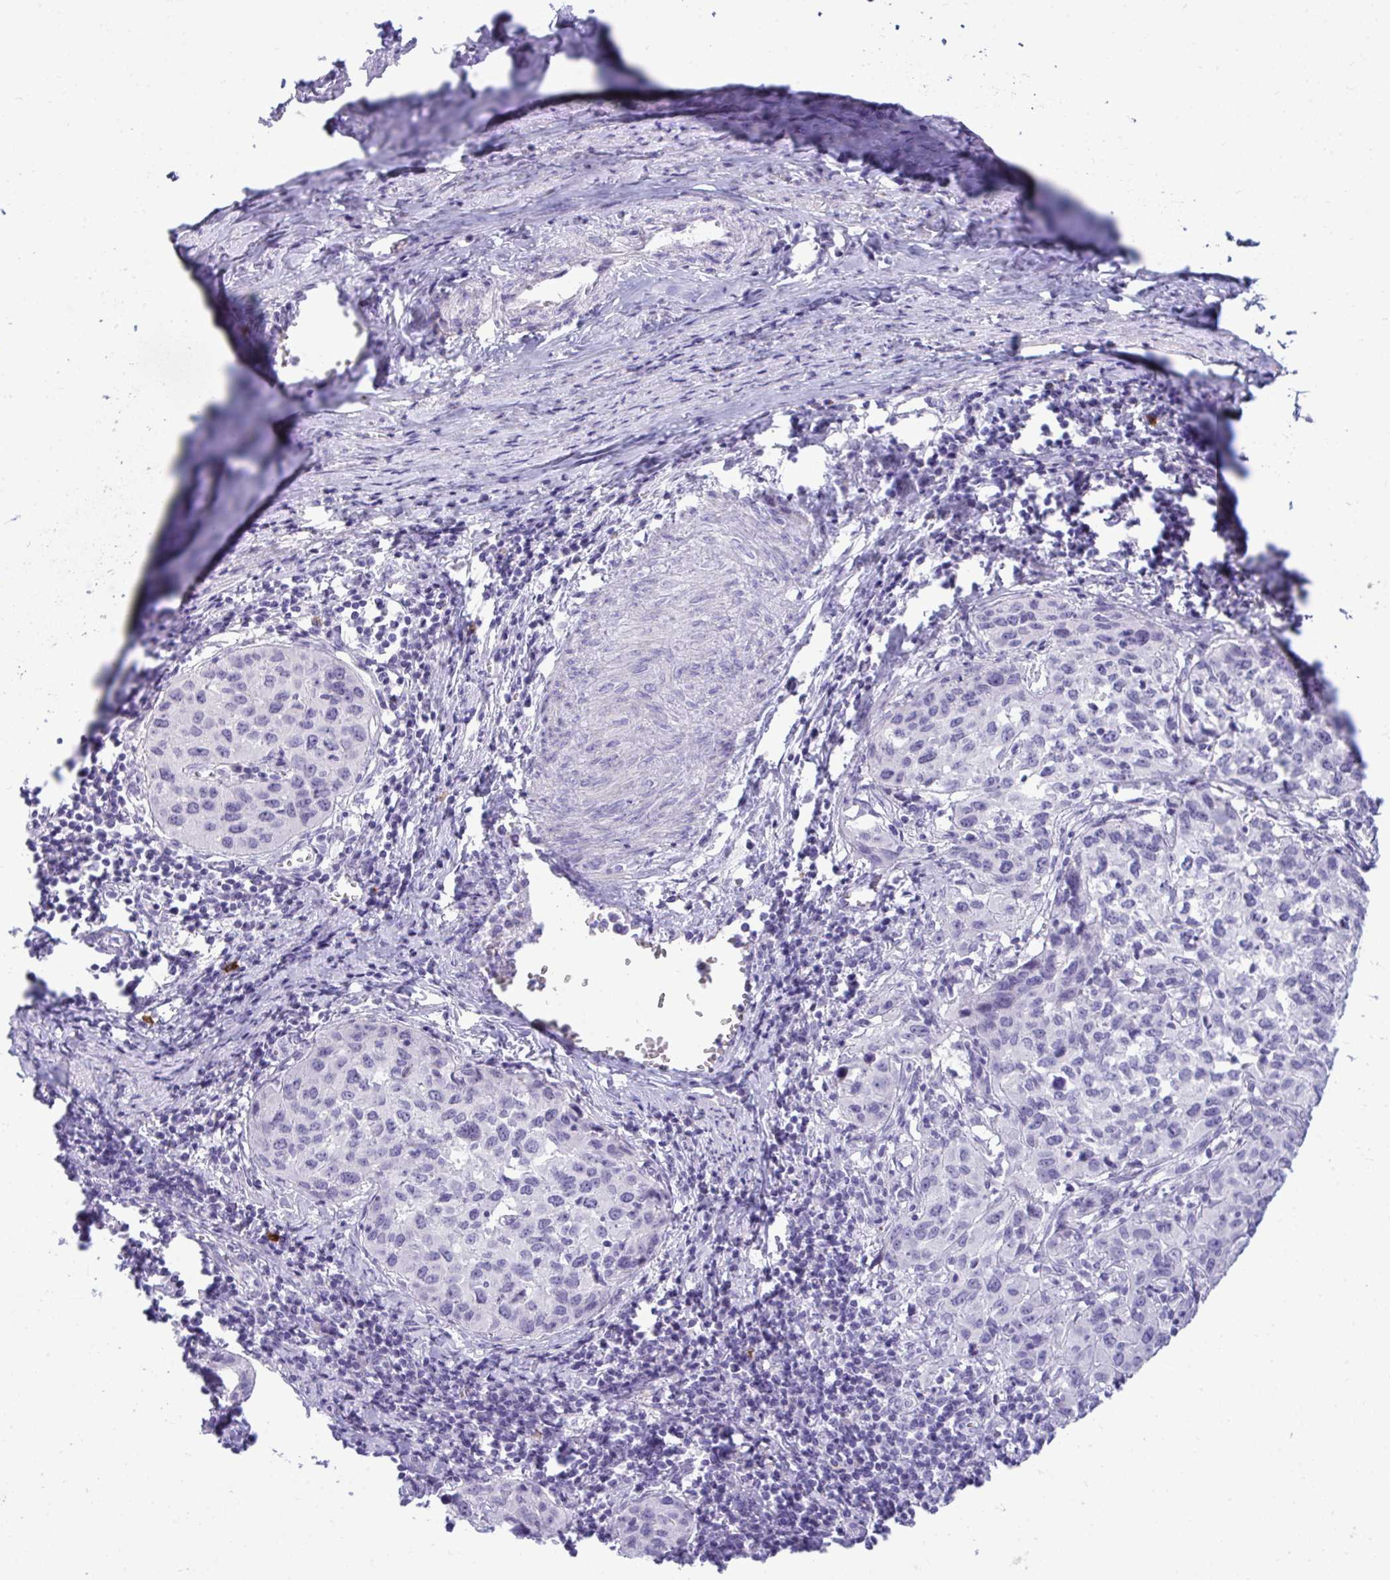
{"staining": {"intensity": "negative", "quantity": "none", "location": "none"}, "tissue": "cervical cancer", "cell_type": "Tumor cells", "image_type": "cancer", "snomed": [{"axis": "morphology", "description": "Squamous cell carcinoma, NOS"}, {"axis": "topography", "description": "Cervix"}], "caption": "Immunohistochemistry (IHC) photomicrograph of neoplastic tissue: human cervical cancer (squamous cell carcinoma) stained with DAB shows no significant protein positivity in tumor cells. (DAB (3,3'-diaminobenzidine) immunohistochemistry with hematoxylin counter stain).", "gene": "PIGZ", "patient": {"sex": "female", "age": 51}}